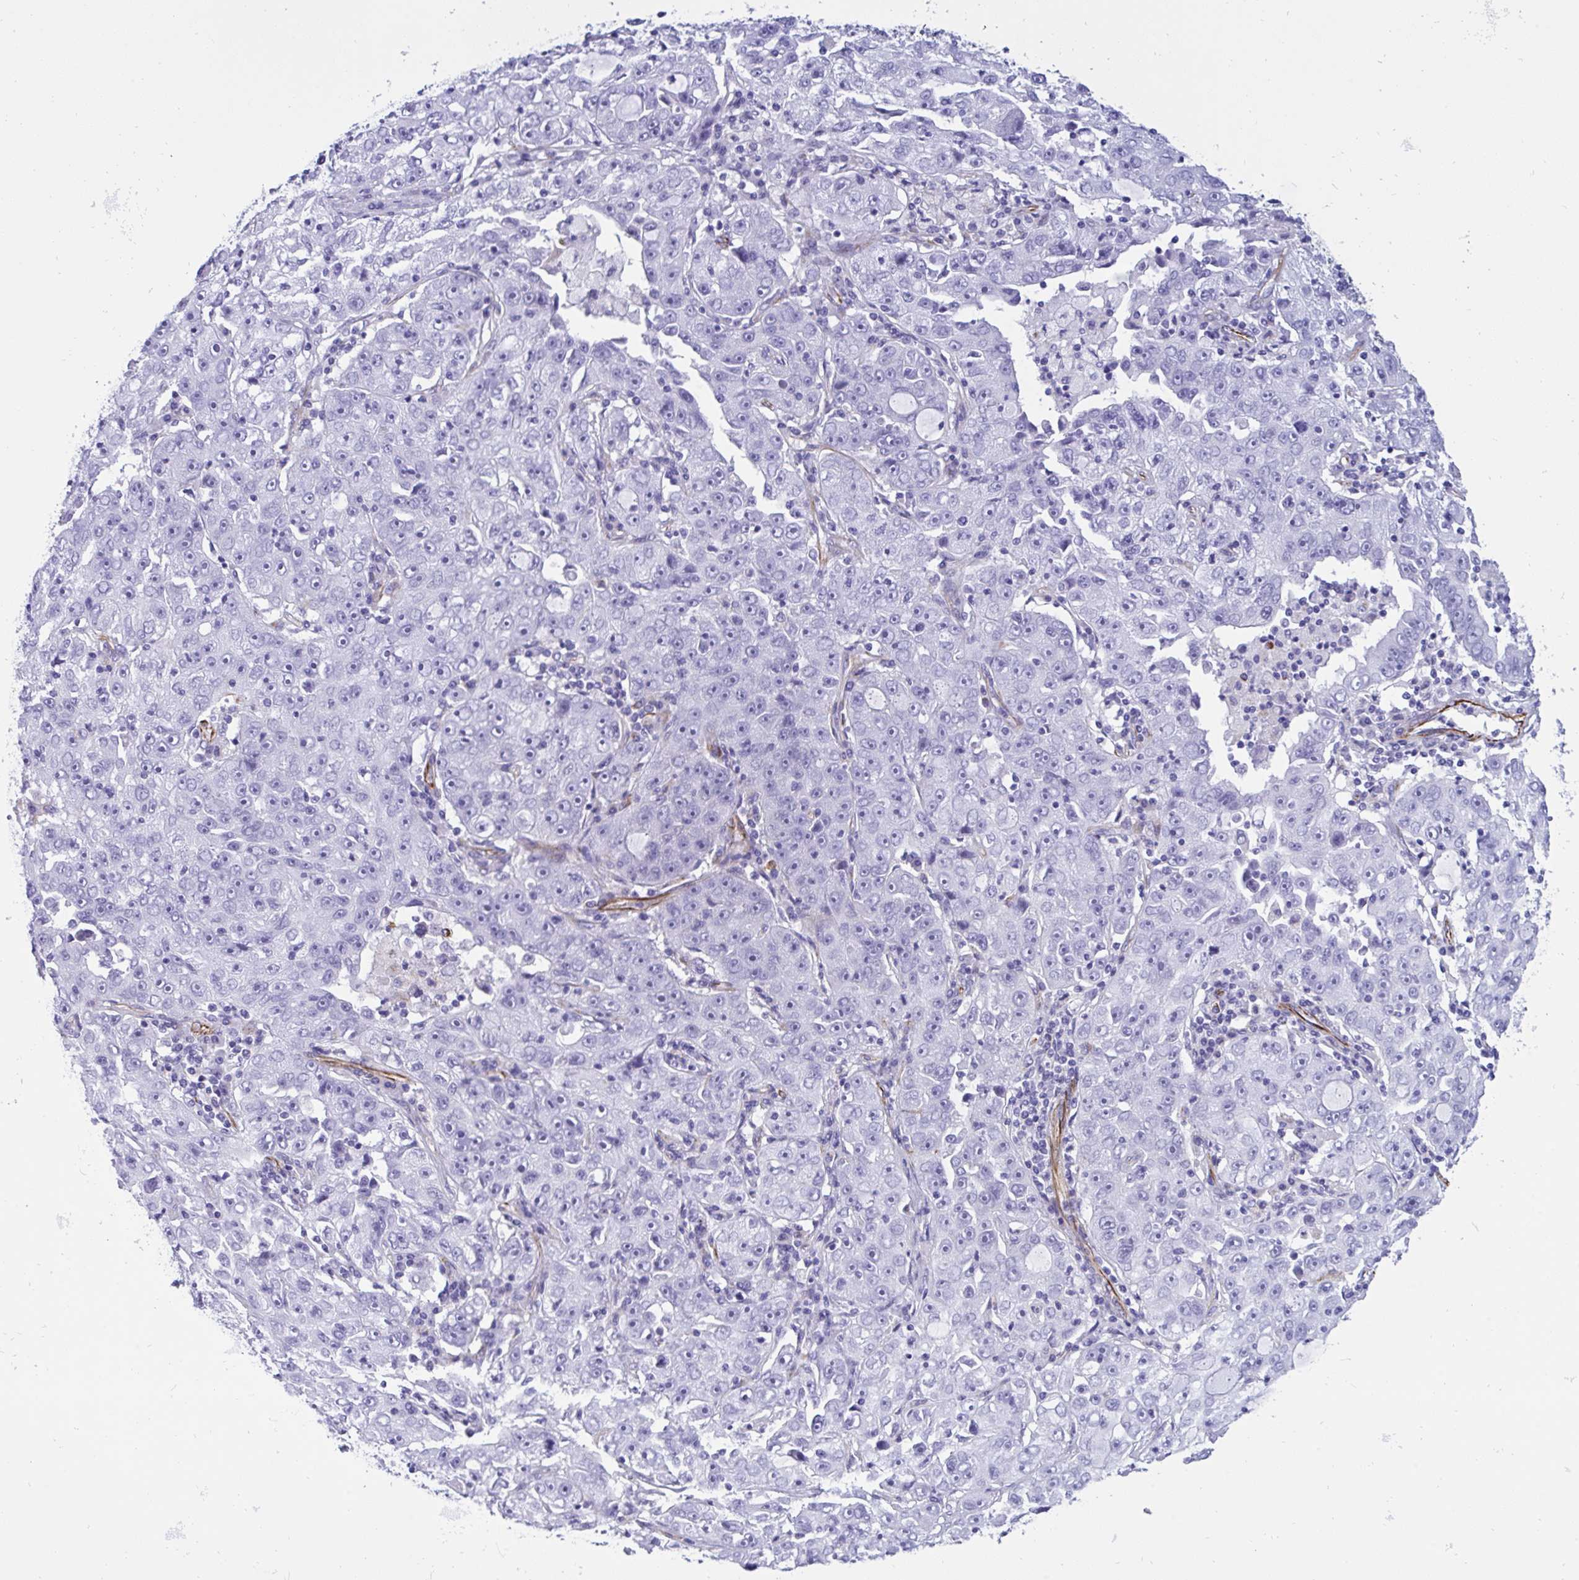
{"staining": {"intensity": "negative", "quantity": "none", "location": "none"}, "tissue": "lung cancer", "cell_type": "Tumor cells", "image_type": "cancer", "snomed": [{"axis": "morphology", "description": "Normal morphology"}, {"axis": "morphology", "description": "Adenocarcinoma, NOS"}, {"axis": "topography", "description": "Lymph node"}, {"axis": "topography", "description": "Lung"}], "caption": "This is an immunohistochemistry micrograph of human adenocarcinoma (lung). There is no expression in tumor cells.", "gene": "SMAD5", "patient": {"sex": "female", "age": 57}}